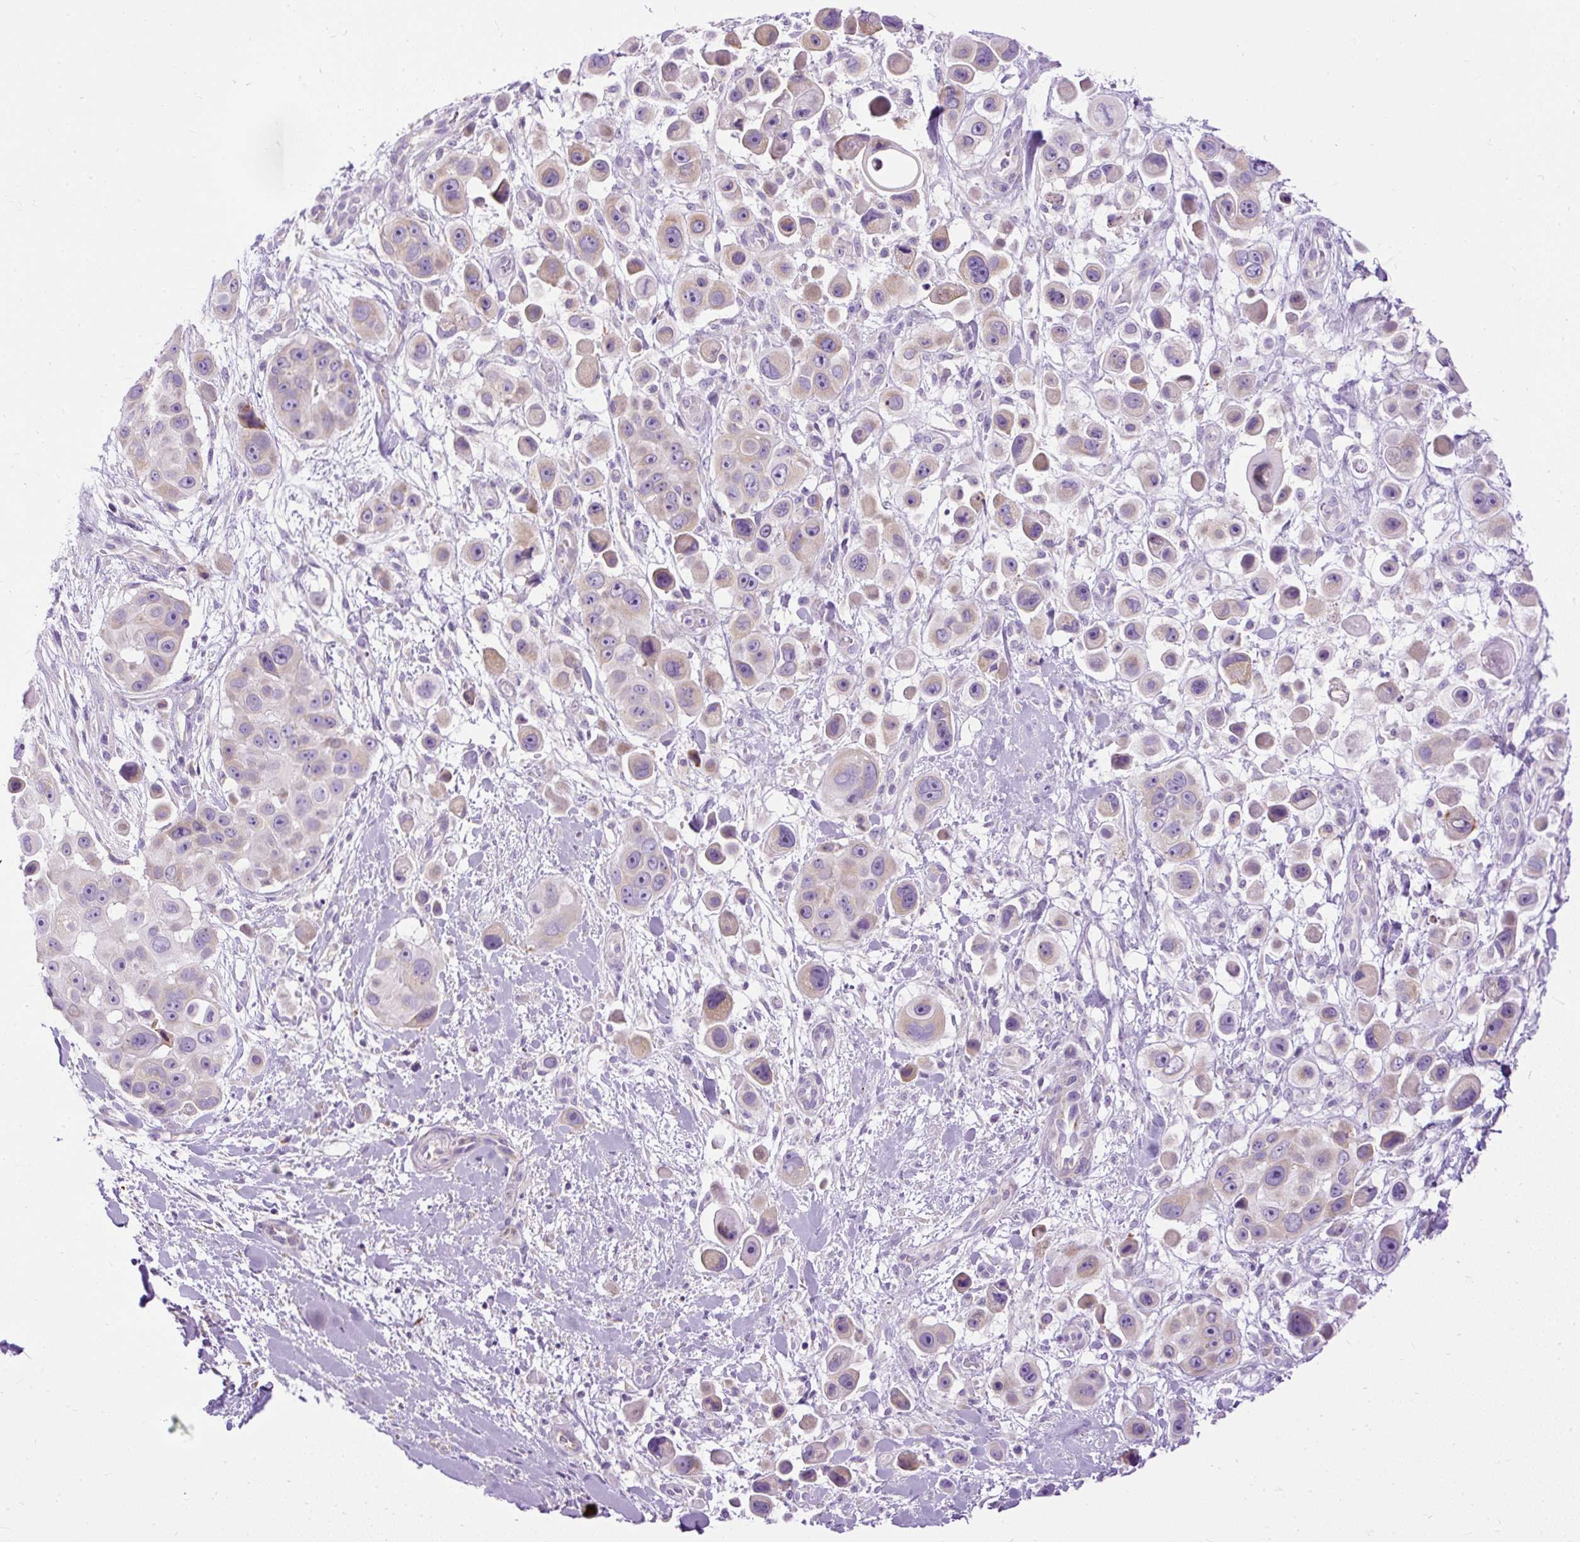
{"staining": {"intensity": "weak", "quantity": "25%-75%", "location": "cytoplasmic/membranous"}, "tissue": "skin cancer", "cell_type": "Tumor cells", "image_type": "cancer", "snomed": [{"axis": "morphology", "description": "Squamous cell carcinoma, NOS"}, {"axis": "topography", "description": "Skin"}], "caption": "High-power microscopy captured an immunohistochemistry histopathology image of skin cancer (squamous cell carcinoma), revealing weak cytoplasmic/membranous expression in approximately 25%-75% of tumor cells. The staining was performed using DAB (3,3'-diaminobenzidine), with brown indicating positive protein expression. Nuclei are stained blue with hematoxylin.", "gene": "SYBU", "patient": {"sex": "male", "age": 67}}